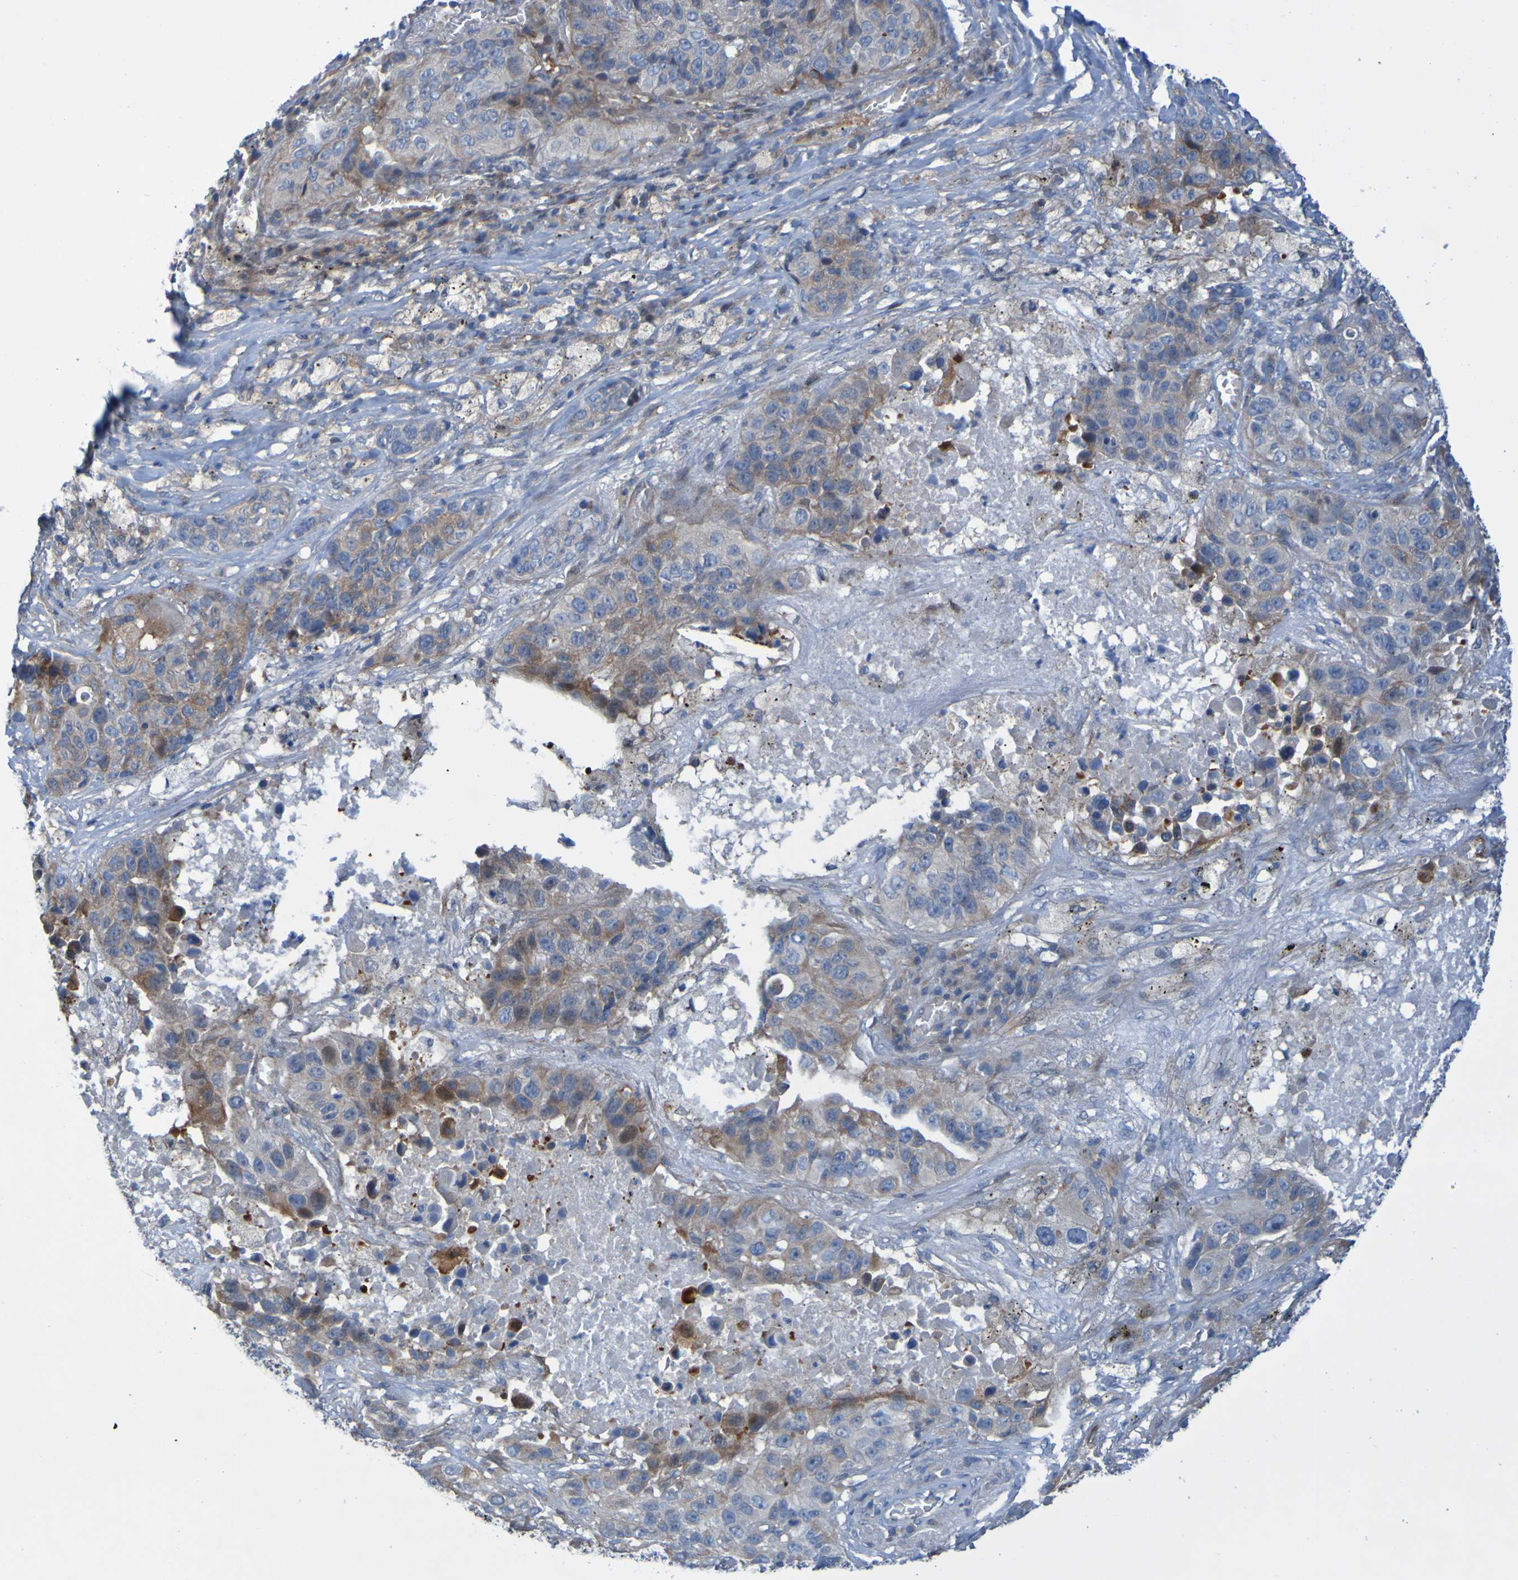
{"staining": {"intensity": "moderate", "quantity": "25%-75%", "location": "cytoplasmic/membranous"}, "tissue": "lung cancer", "cell_type": "Tumor cells", "image_type": "cancer", "snomed": [{"axis": "morphology", "description": "Squamous cell carcinoma, NOS"}, {"axis": "topography", "description": "Lung"}], "caption": "Tumor cells display moderate cytoplasmic/membranous expression in approximately 25%-75% of cells in lung cancer.", "gene": "NPRL3", "patient": {"sex": "male", "age": 57}}